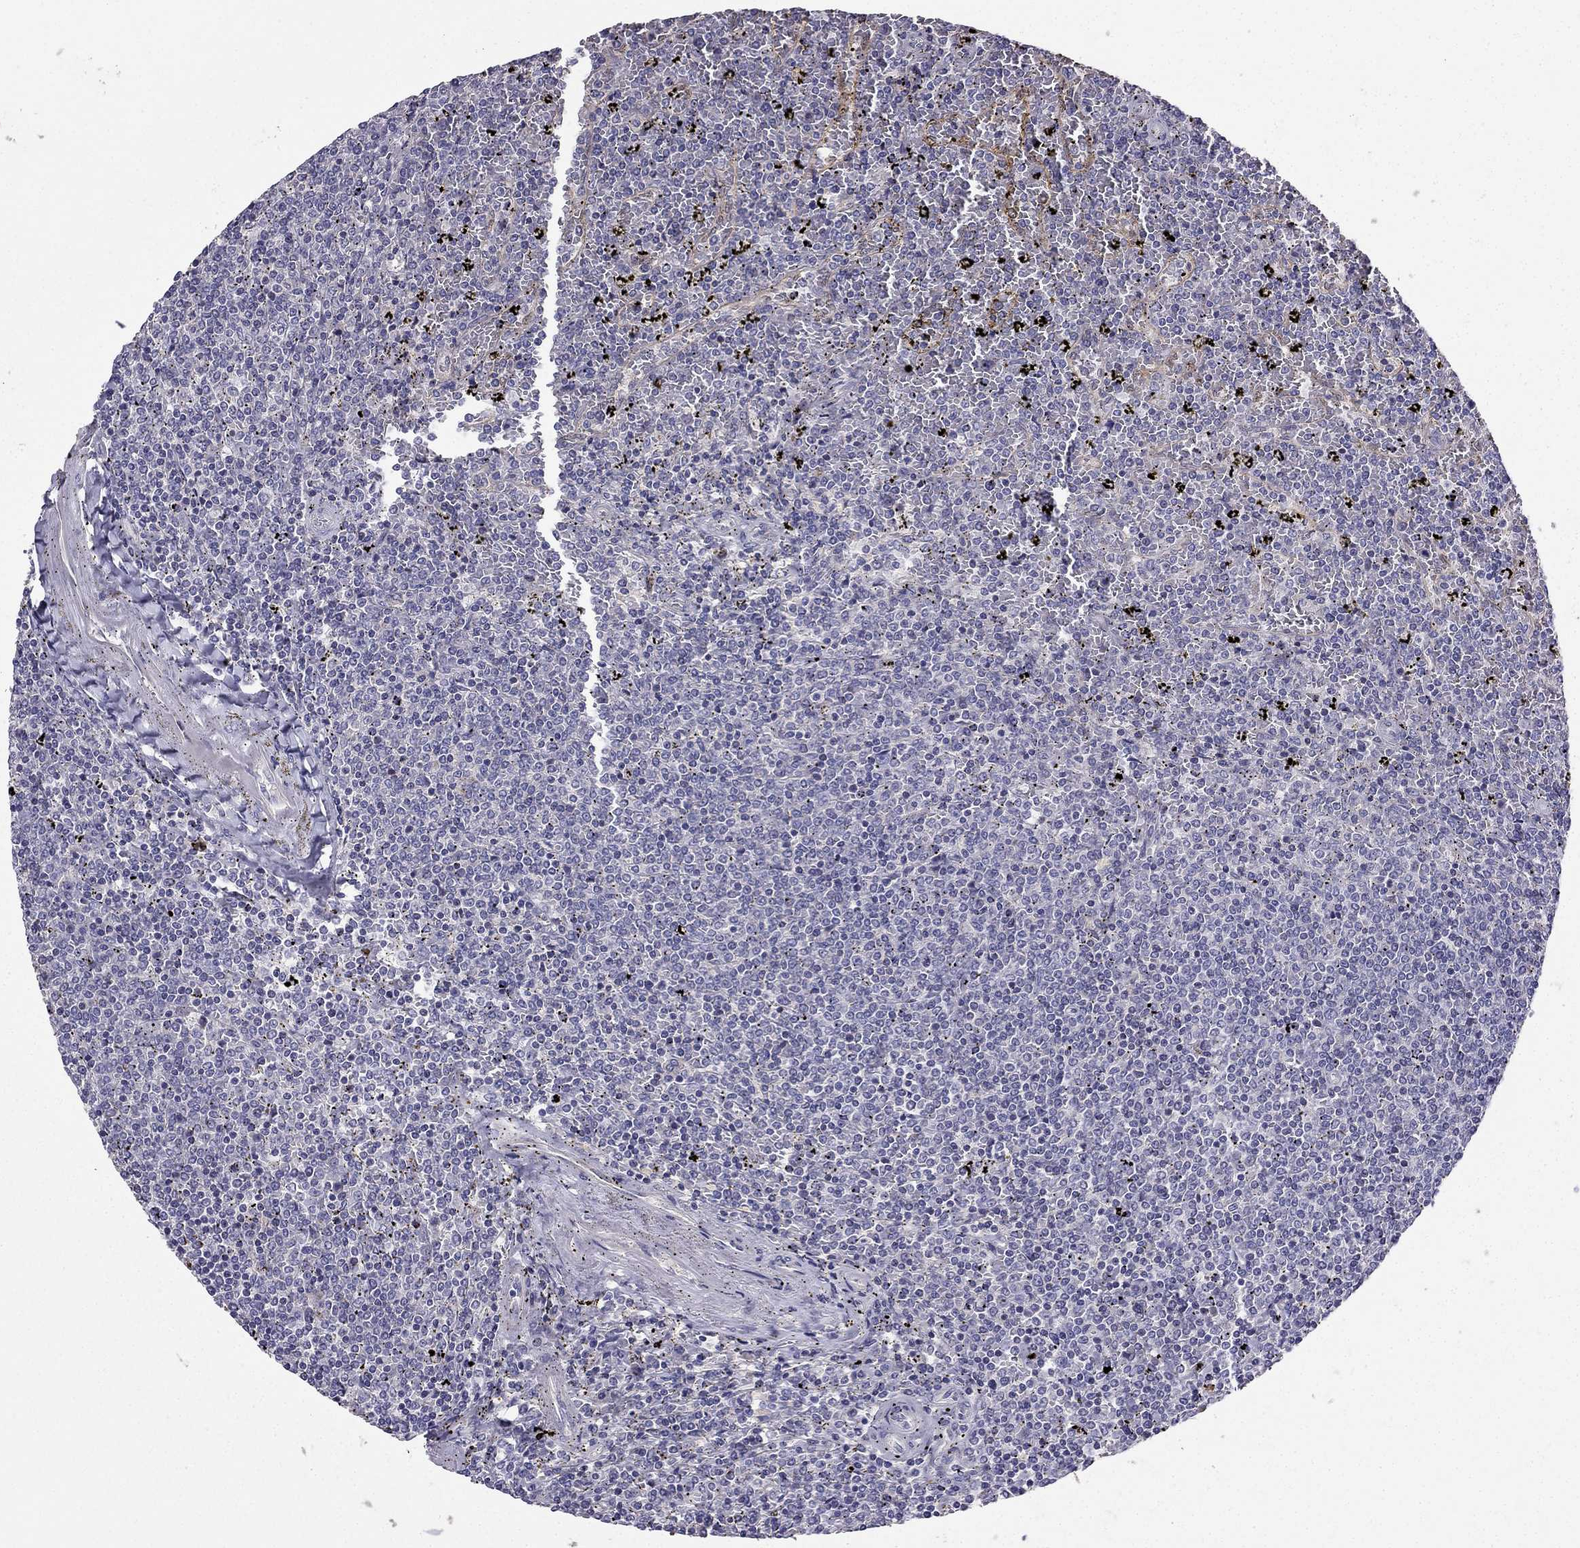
{"staining": {"intensity": "negative", "quantity": "none", "location": "none"}, "tissue": "lymphoma", "cell_type": "Tumor cells", "image_type": "cancer", "snomed": [{"axis": "morphology", "description": "Malignant lymphoma, non-Hodgkin's type, Low grade"}, {"axis": "topography", "description": "Spleen"}], "caption": "The histopathology image shows no significant positivity in tumor cells of lymphoma.", "gene": "AS3MT", "patient": {"sex": "female", "age": 77}}